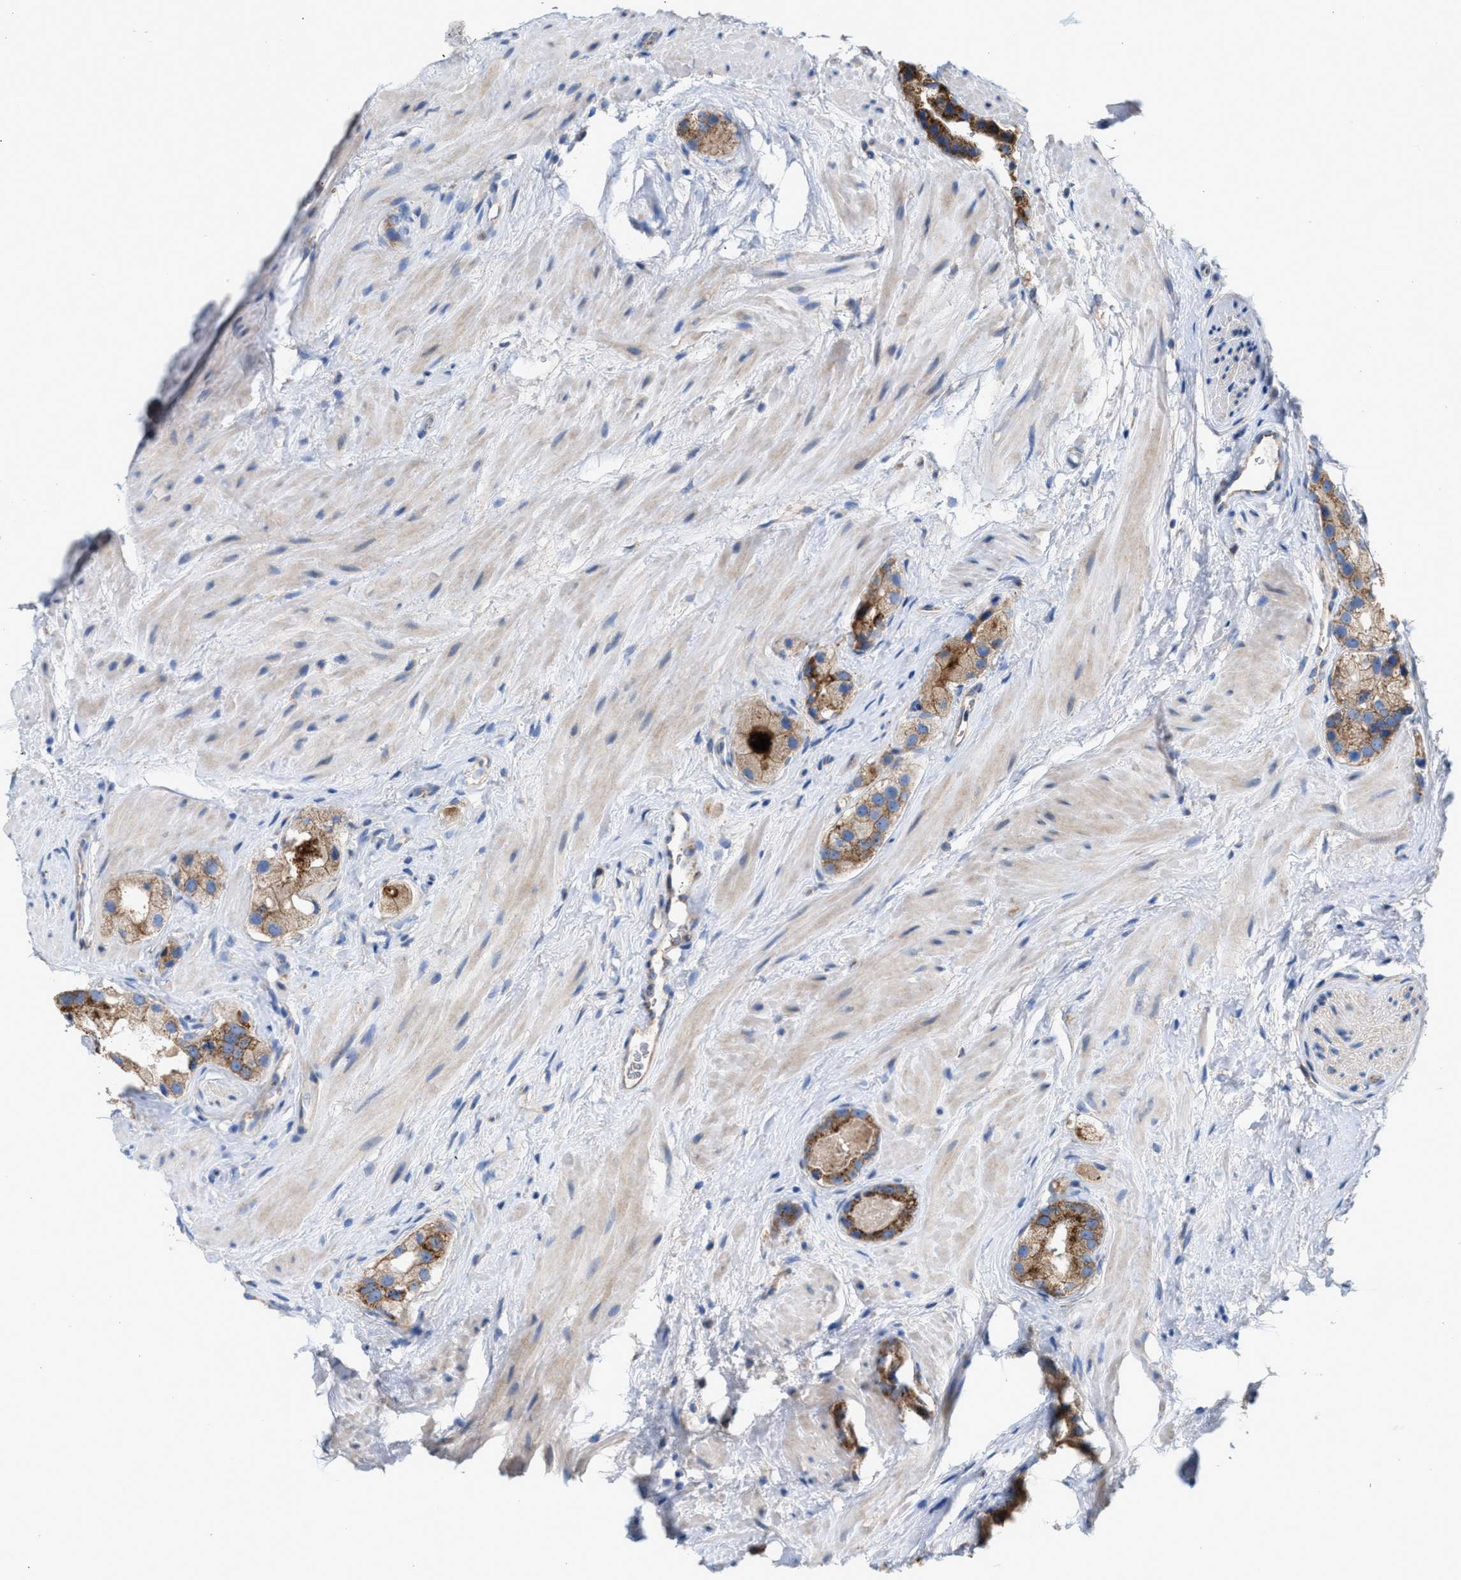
{"staining": {"intensity": "moderate", "quantity": ">75%", "location": "cytoplasmic/membranous"}, "tissue": "prostate cancer", "cell_type": "Tumor cells", "image_type": "cancer", "snomed": [{"axis": "morphology", "description": "Adenocarcinoma, High grade"}, {"axis": "topography", "description": "Prostate"}], "caption": "Immunohistochemistry (IHC) image of prostate cancer (adenocarcinoma (high-grade)) stained for a protein (brown), which demonstrates medium levels of moderate cytoplasmic/membranous positivity in about >75% of tumor cells.", "gene": "OXSM", "patient": {"sex": "male", "age": 63}}